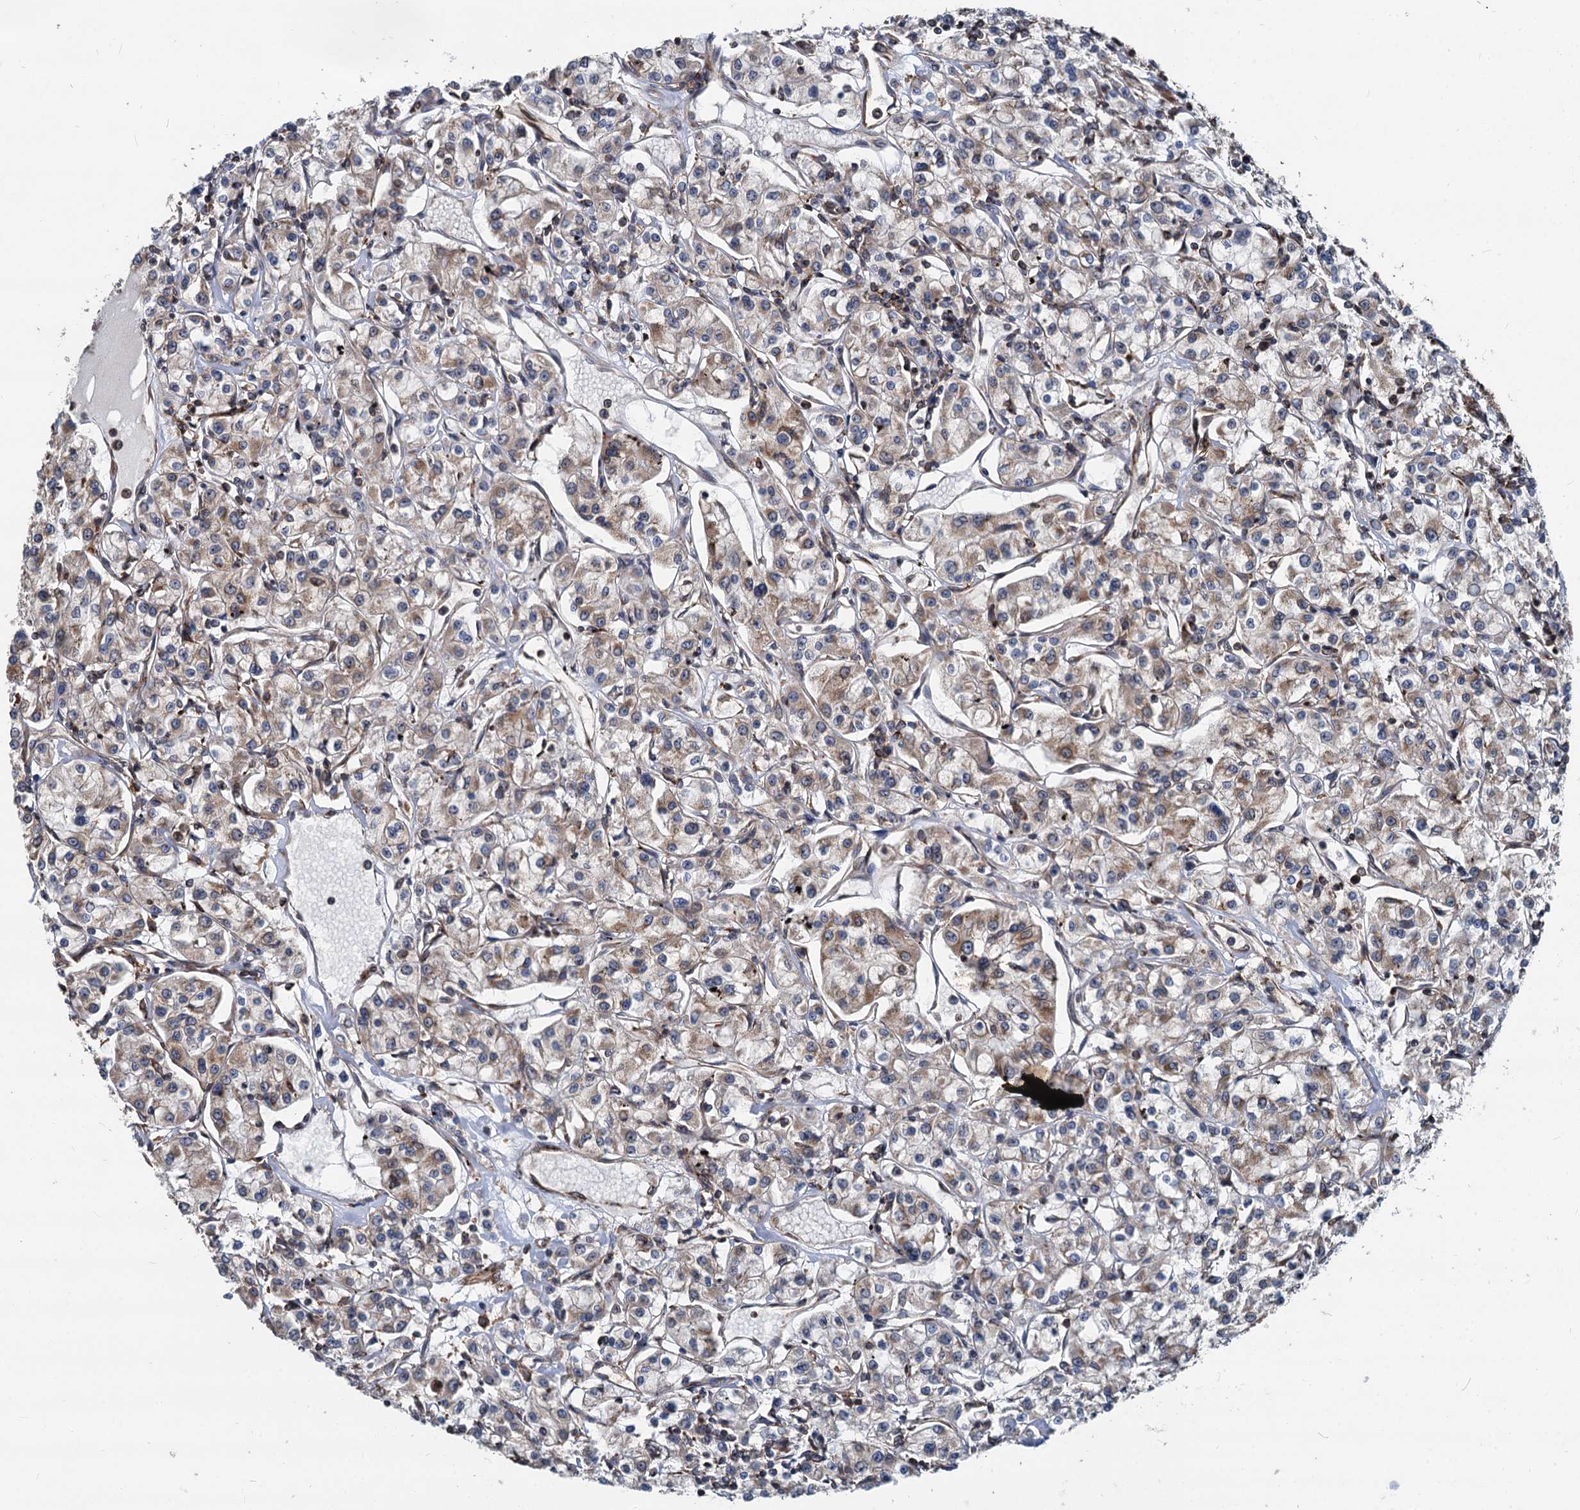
{"staining": {"intensity": "weak", "quantity": "25%-75%", "location": "cytoplasmic/membranous"}, "tissue": "renal cancer", "cell_type": "Tumor cells", "image_type": "cancer", "snomed": [{"axis": "morphology", "description": "Adenocarcinoma, NOS"}, {"axis": "topography", "description": "Kidney"}], "caption": "Brown immunohistochemical staining in human adenocarcinoma (renal) exhibits weak cytoplasmic/membranous positivity in about 25%-75% of tumor cells. (DAB (3,3'-diaminobenzidine) IHC, brown staining for protein, blue staining for nuclei).", "gene": "STIM1", "patient": {"sex": "female", "age": 59}}